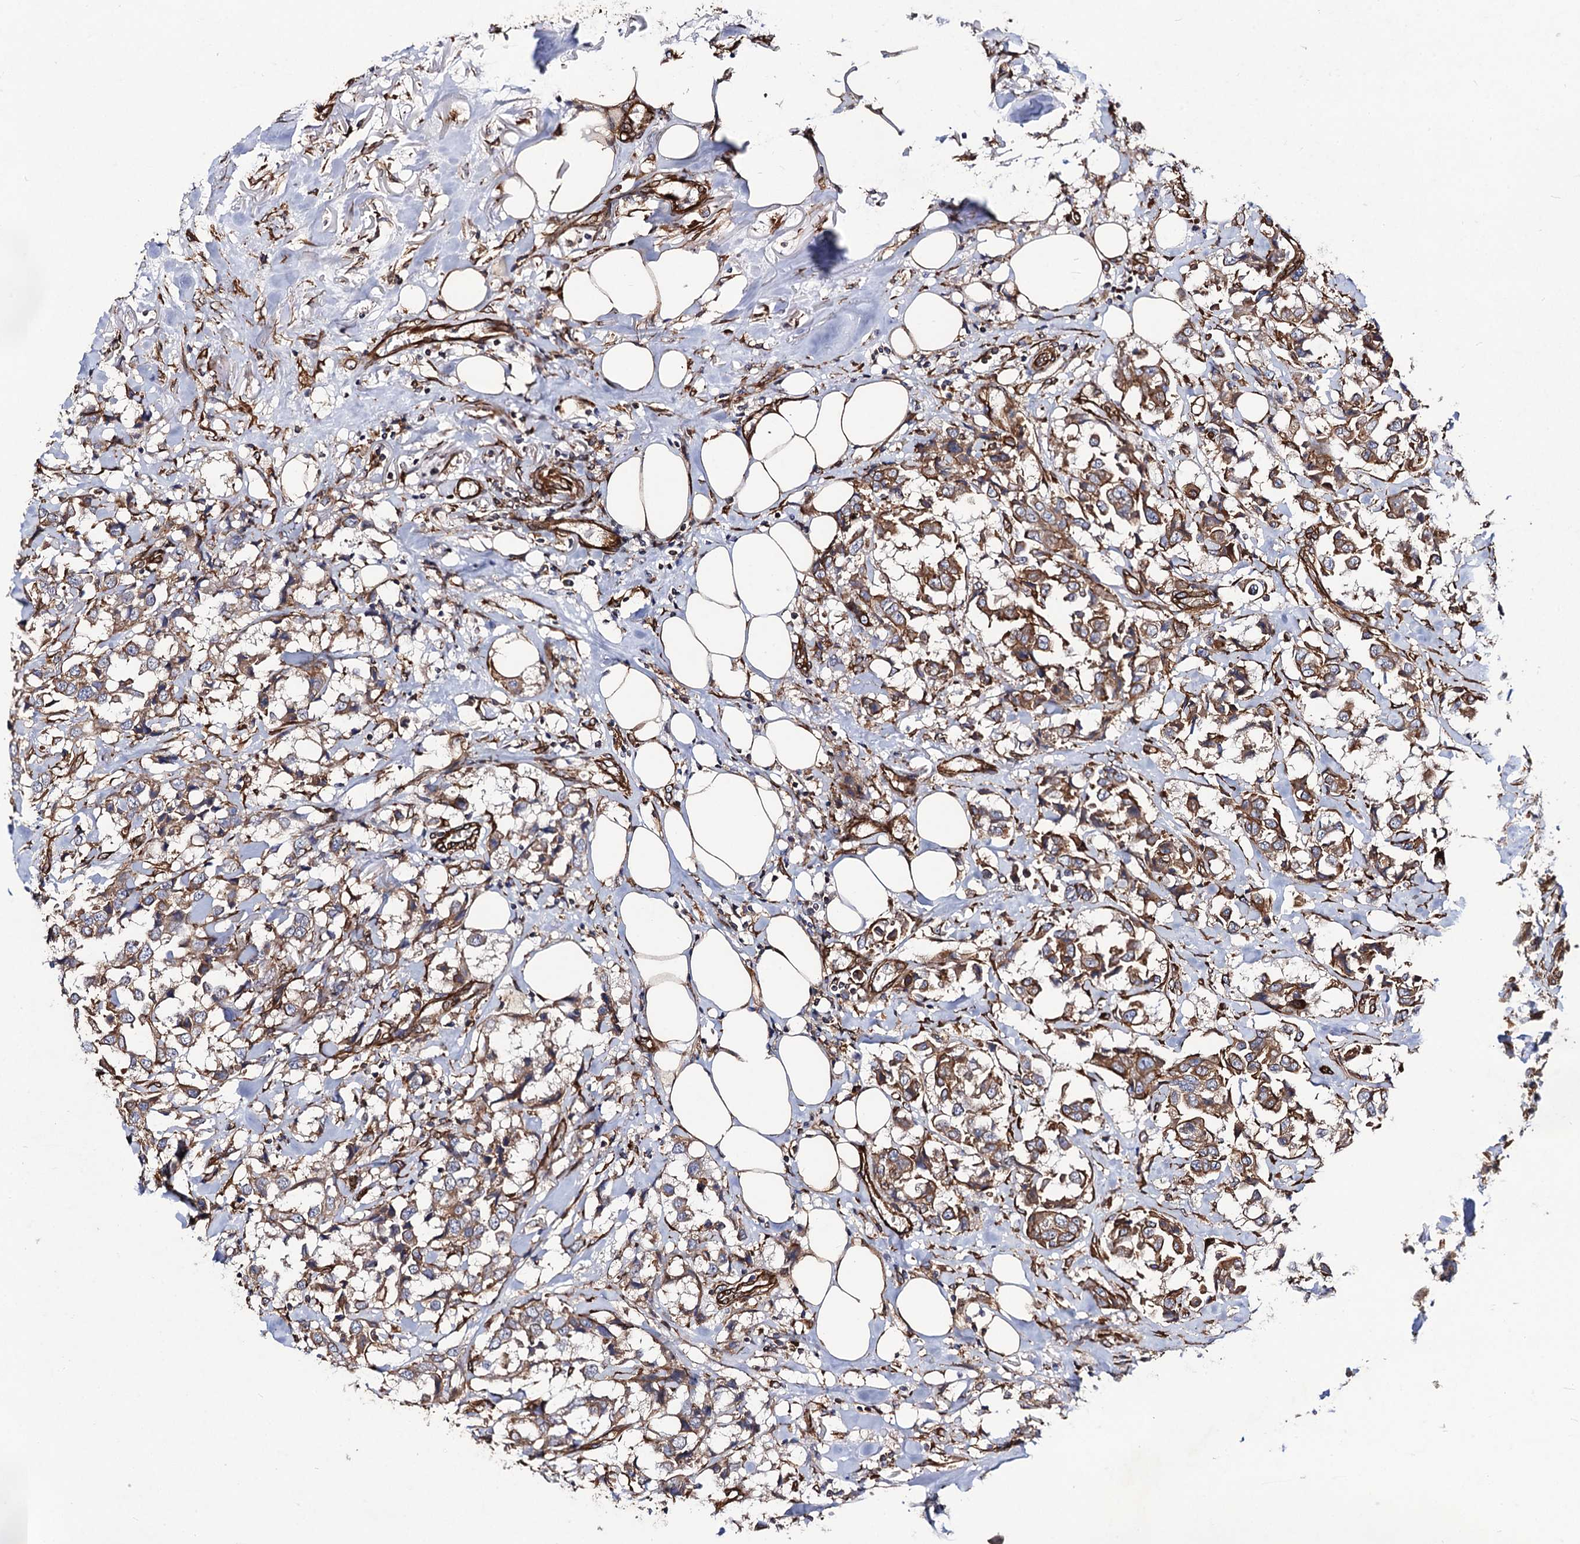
{"staining": {"intensity": "moderate", "quantity": ">75%", "location": "cytoplasmic/membranous"}, "tissue": "breast cancer", "cell_type": "Tumor cells", "image_type": "cancer", "snomed": [{"axis": "morphology", "description": "Duct carcinoma"}, {"axis": "topography", "description": "Breast"}], "caption": "Immunohistochemistry micrograph of breast cancer (invasive ductal carcinoma) stained for a protein (brown), which reveals medium levels of moderate cytoplasmic/membranous expression in approximately >75% of tumor cells.", "gene": "CIP2A", "patient": {"sex": "female", "age": 80}}